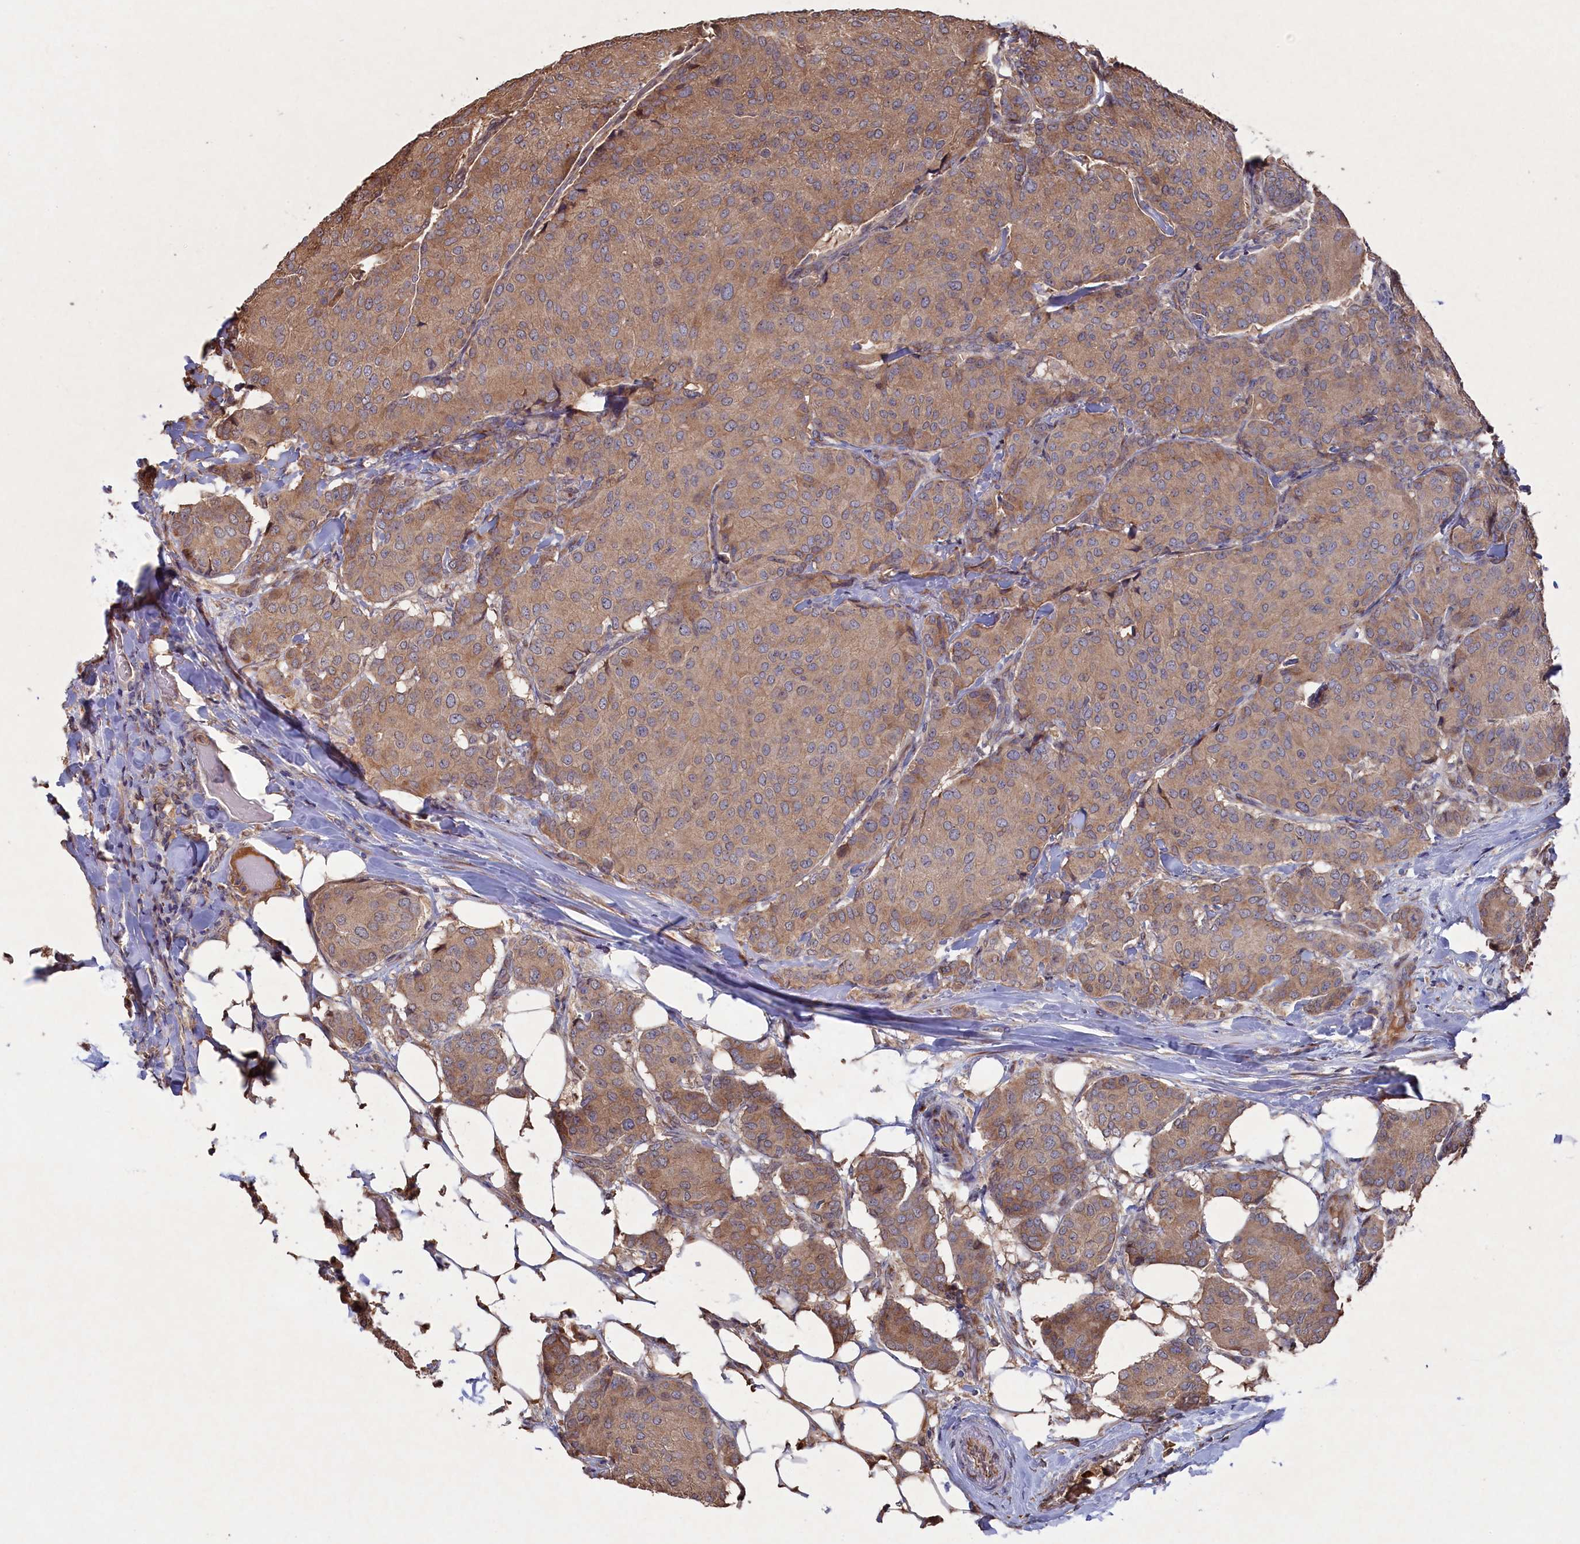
{"staining": {"intensity": "moderate", "quantity": ">75%", "location": "cytoplasmic/membranous"}, "tissue": "breast cancer", "cell_type": "Tumor cells", "image_type": "cancer", "snomed": [{"axis": "morphology", "description": "Duct carcinoma"}, {"axis": "topography", "description": "Breast"}], "caption": "Breast cancer (intraductal carcinoma) was stained to show a protein in brown. There is medium levels of moderate cytoplasmic/membranous staining in approximately >75% of tumor cells. The staining was performed using DAB (3,3'-diaminobenzidine) to visualize the protein expression in brown, while the nuclei were stained in blue with hematoxylin (Magnification: 20x).", "gene": "NAA60", "patient": {"sex": "female", "age": 75}}